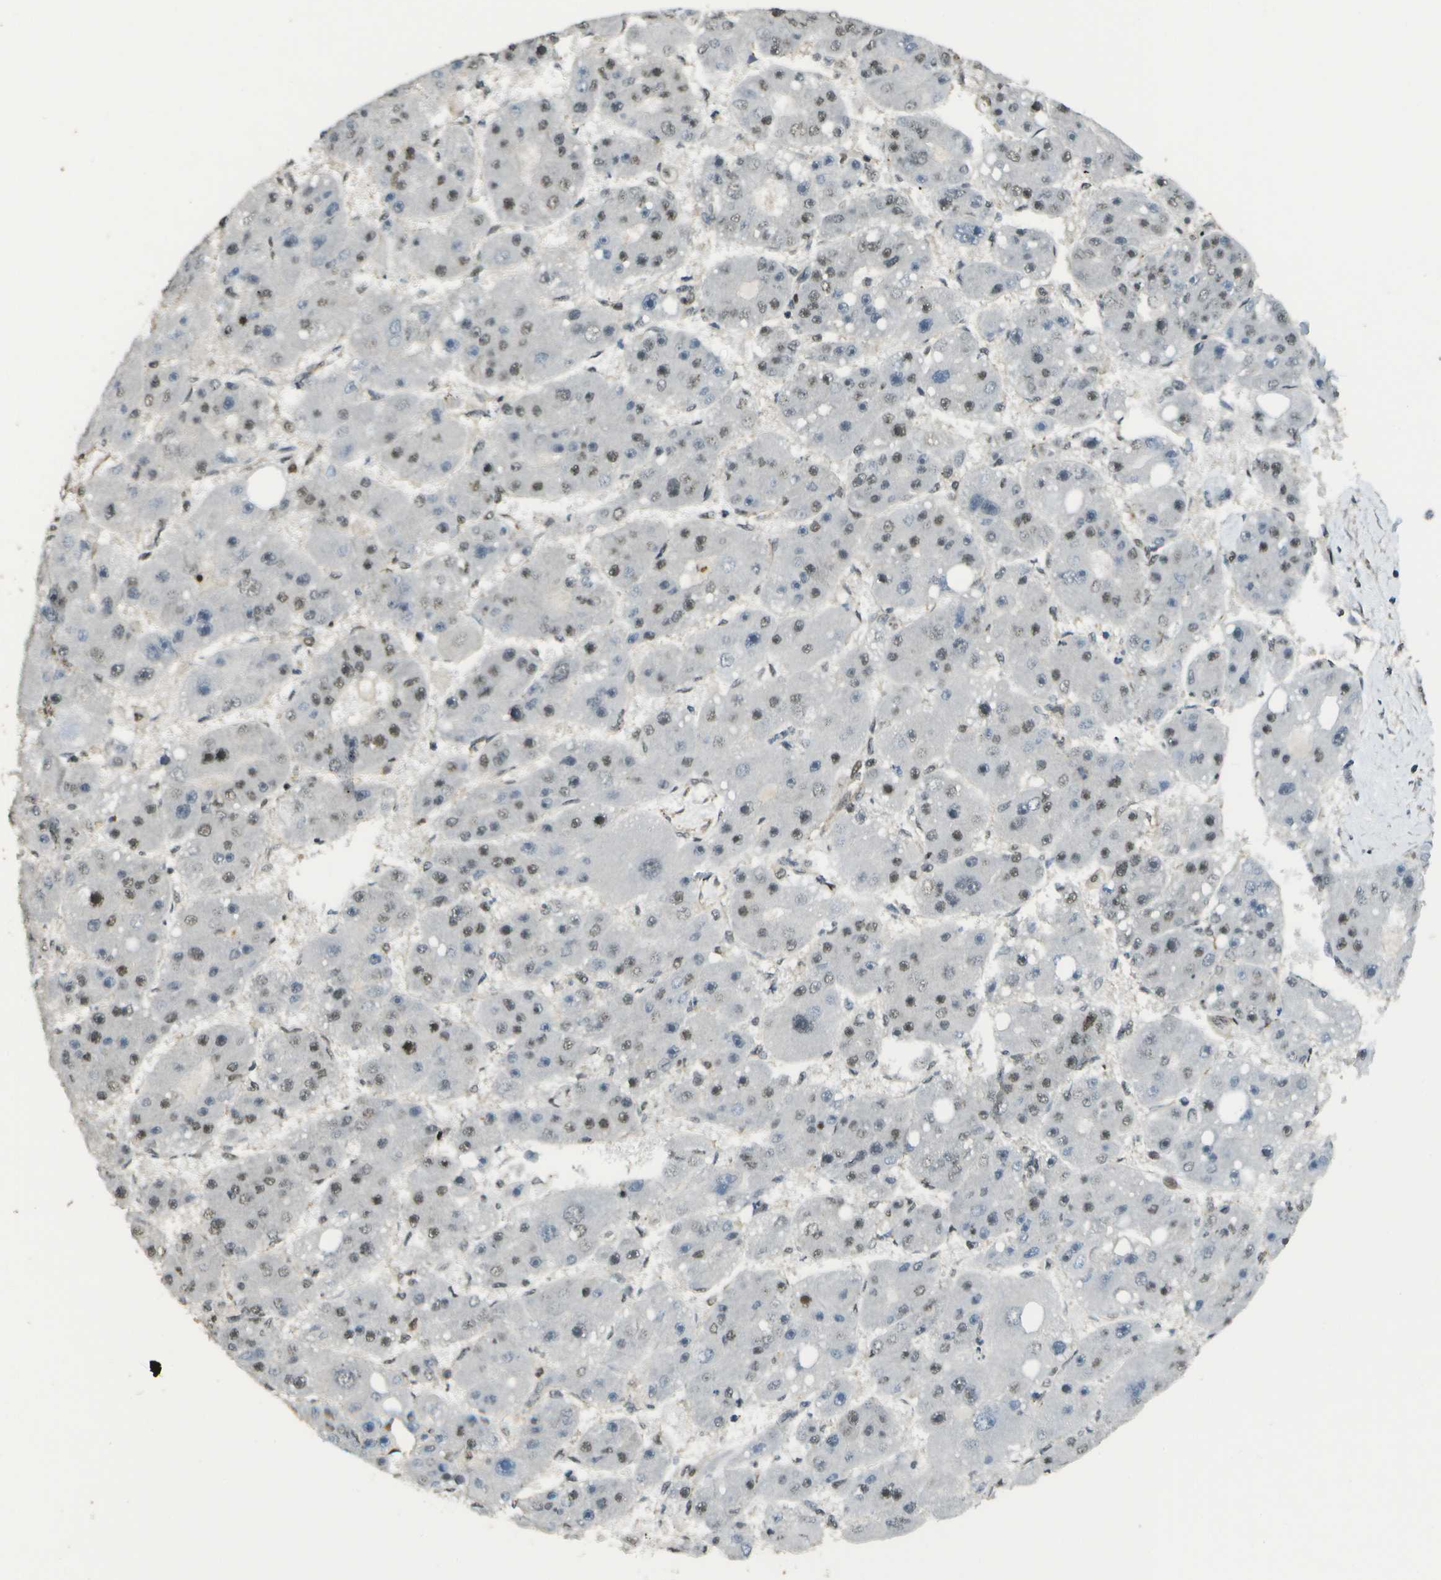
{"staining": {"intensity": "weak", "quantity": ">75%", "location": "nuclear"}, "tissue": "liver cancer", "cell_type": "Tumor cells", "image_type": "cancer", "snomed": [{"axis": "morphology", "description": "Carcinoma, Hepatocellular, NOS"}, {"axis": "topography", "description": "Liver"}], "caption": "High-magnification brightfield microscopy of liver cancer stained with DAB (brown) and counterstained with hematoxylin (blue). tumor cells exhibit weak nuclear expression is seen in approximately>75% of cells.", "gene": "KAT5", "patient": {"sex": "female", "age": 61}}